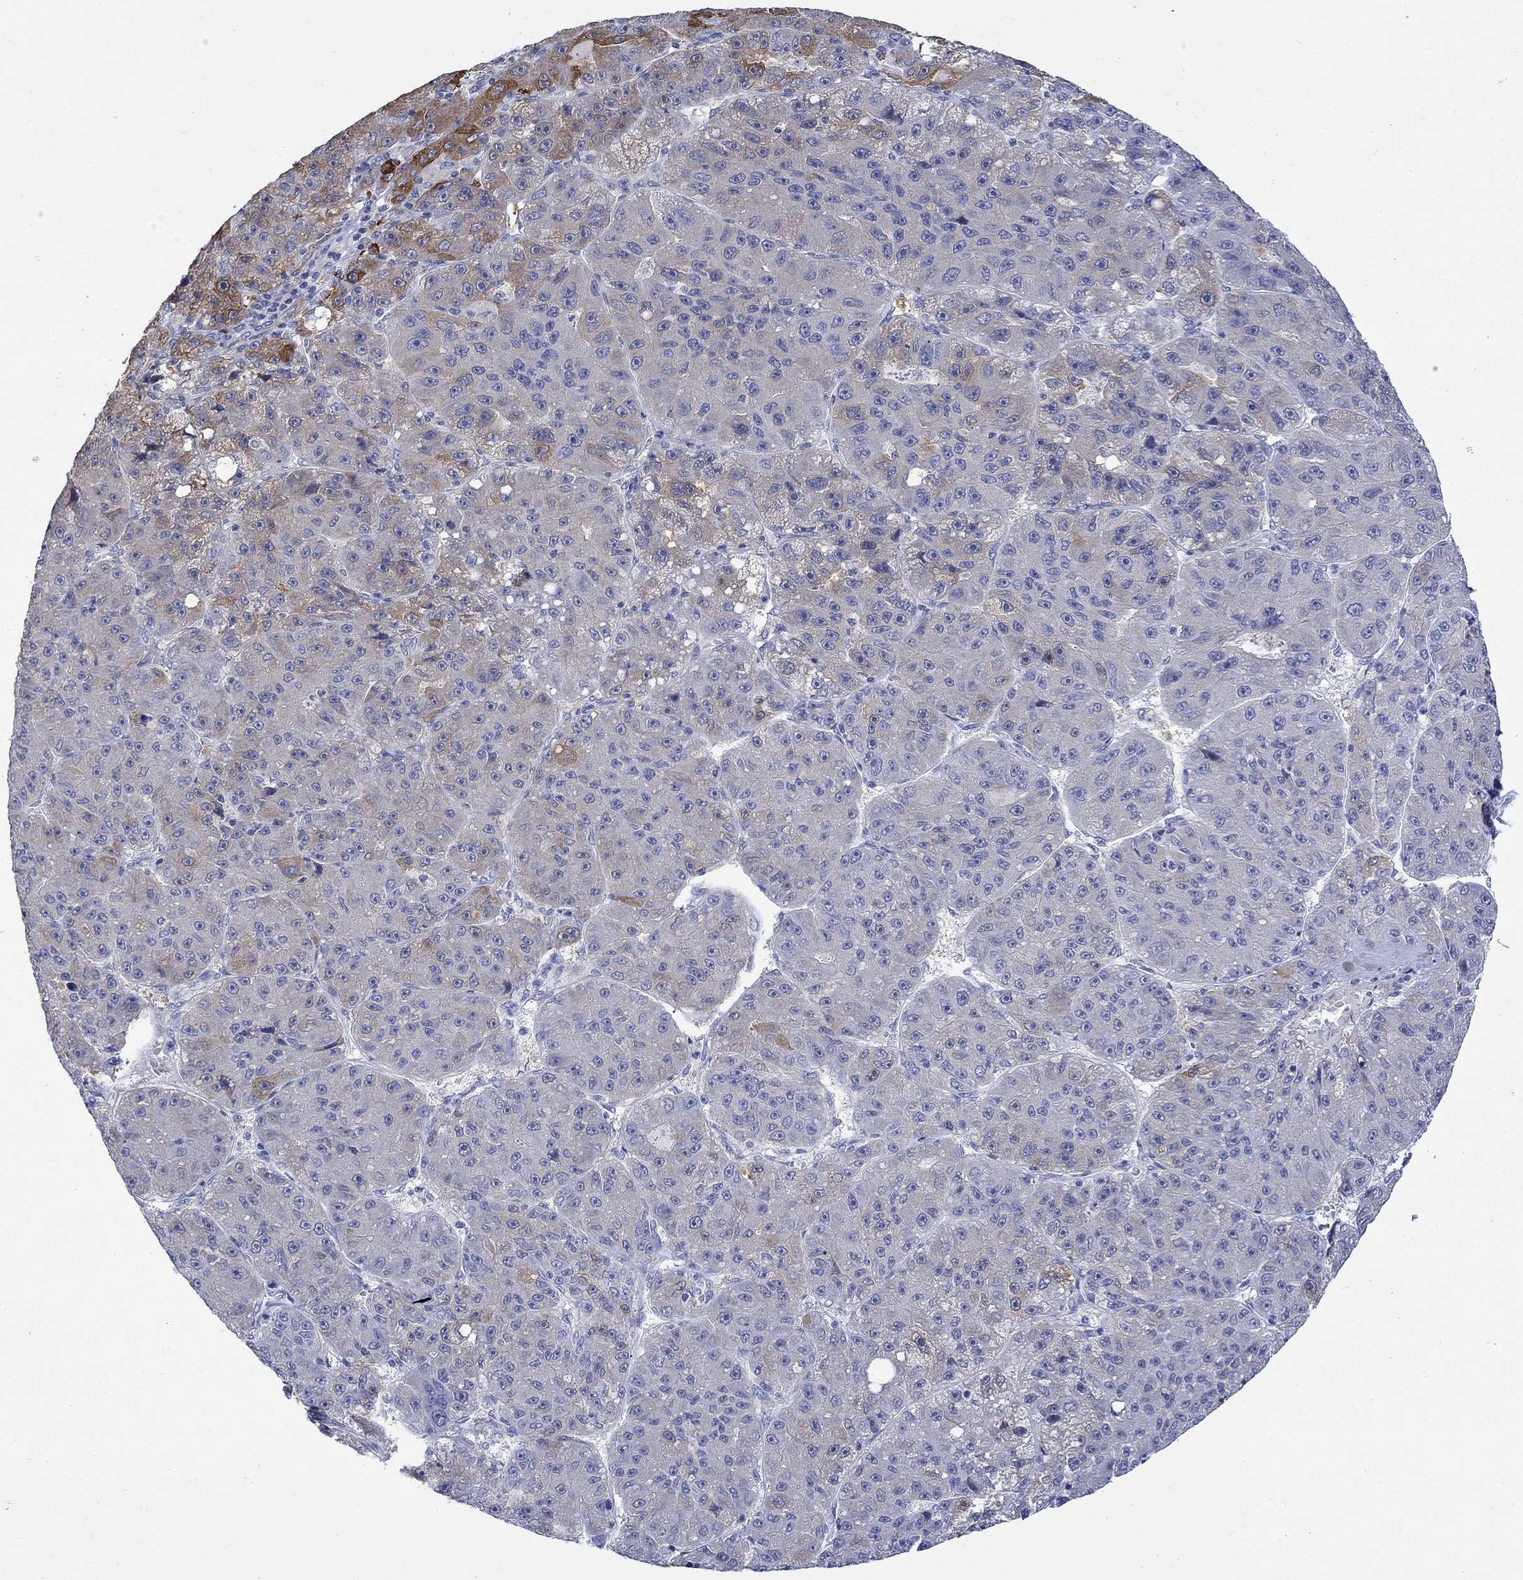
{"staining": {"intensity": "moderate", "quantity": "<25%", "location": "cytoplasmic/membranous"}, "tissue": "liver cancer", "cell_type": "Tumor cells", "image_type": "cancer", "snomed": [{"axis": "morphology", "description": "Carcinoma, Hepatocellular, NOS"}, {"axis": "topography", "description": "Liver"}], "caption": "Immunohistochemical staining of human liver cancer displays low levels of moderate cytoplasmic/membranous protein staining in approximately <25% of tumor cells.", "gene": "TGM2", "patient": {"sex": "male", "age": 67}}